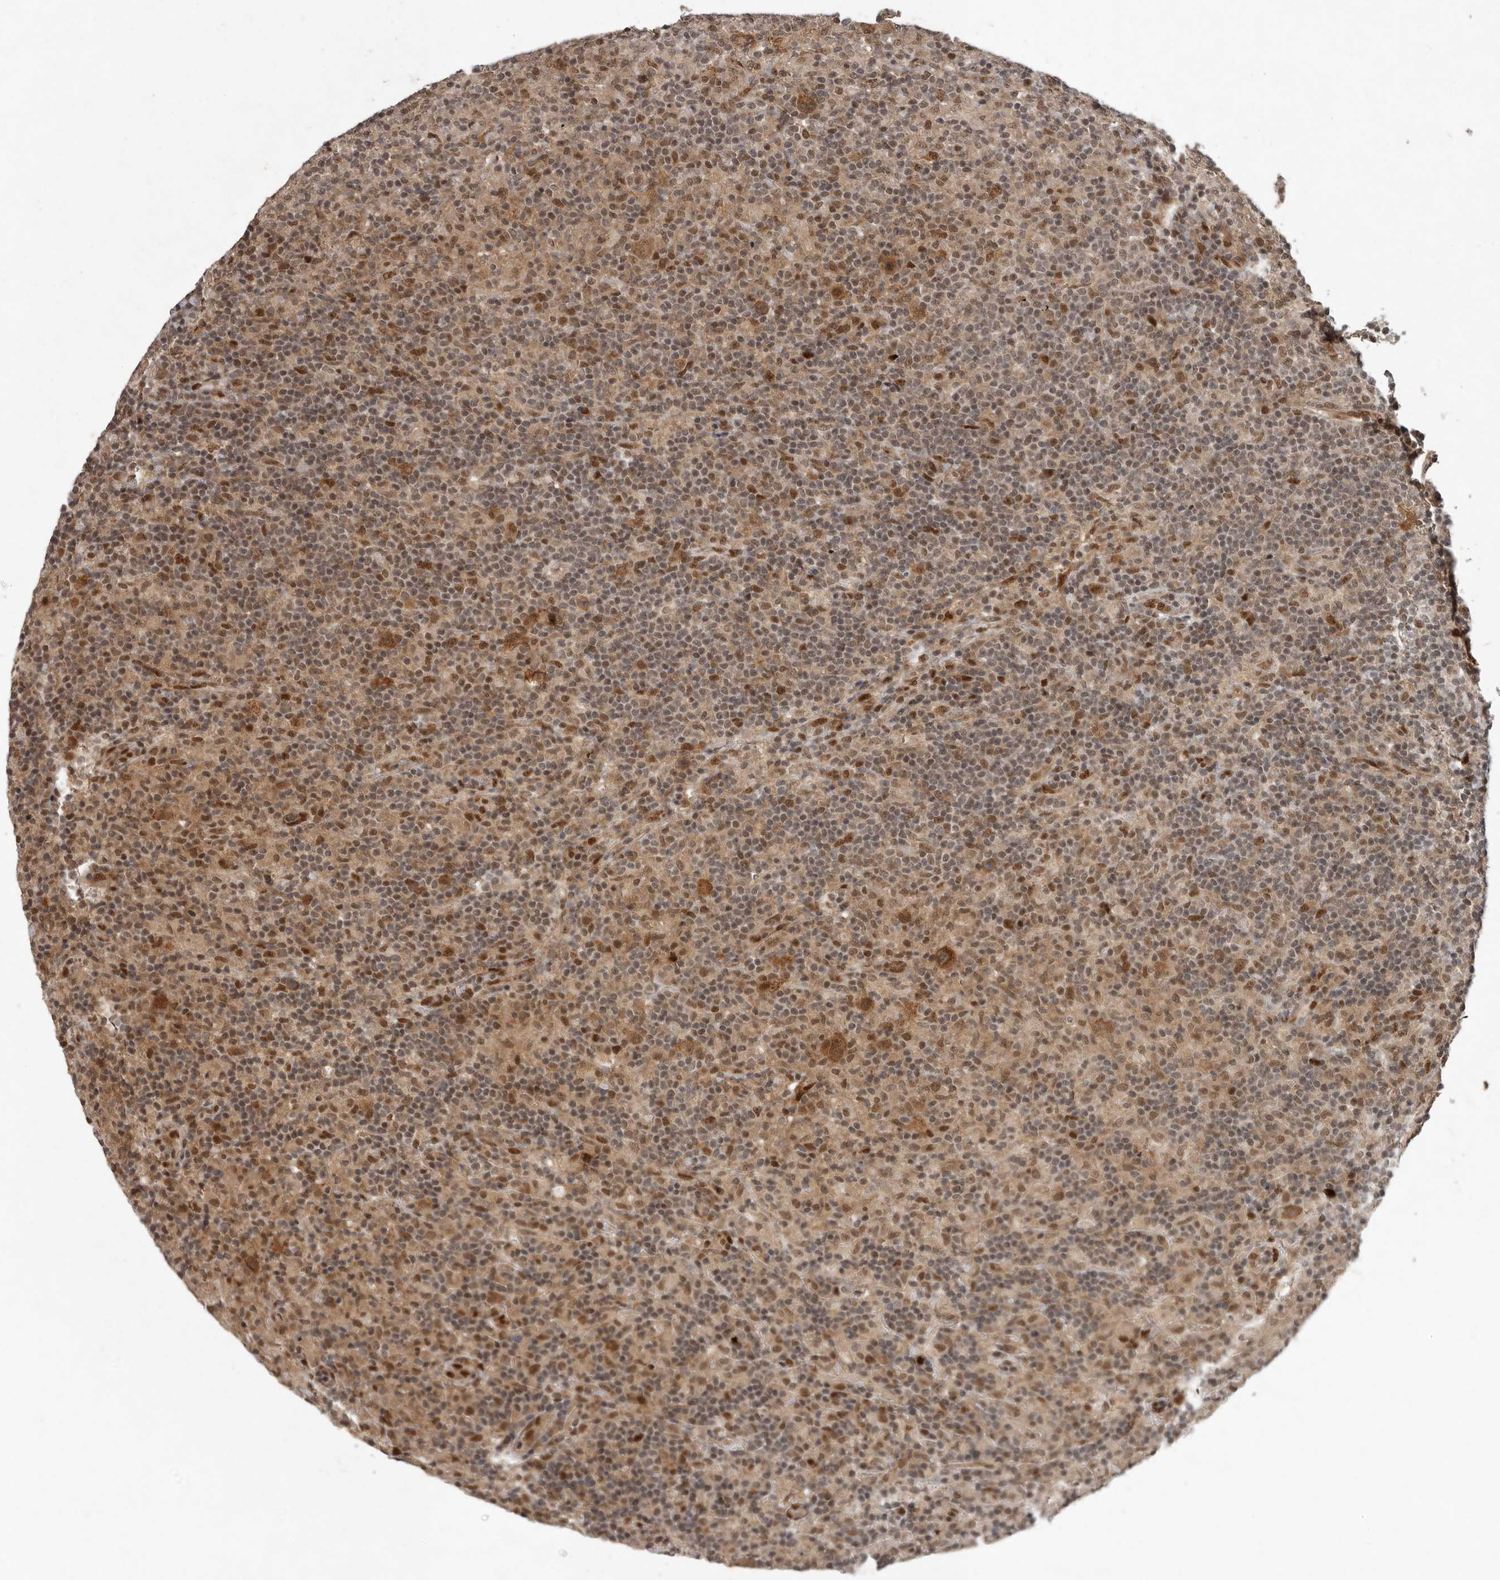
{"staining": {"intensity": "moderate", "quantity": ">75%", "location": "nuclear"}, "tissue": "lymphoma", "cell_type": "Tumor cells", "image_type": "cancer", "snomed": [{"axis": "morphology", "description": "Hodgkin's disease, NOS"}, {"axis": "topography", "description": "Lymph node"}], "caption": "A medium amount of moderate nuclear staining is present in about >75% of tumor cells in lymphoma tissue.", "gene": "CDC27", "patient": {"sex": "male", "age": 70}}